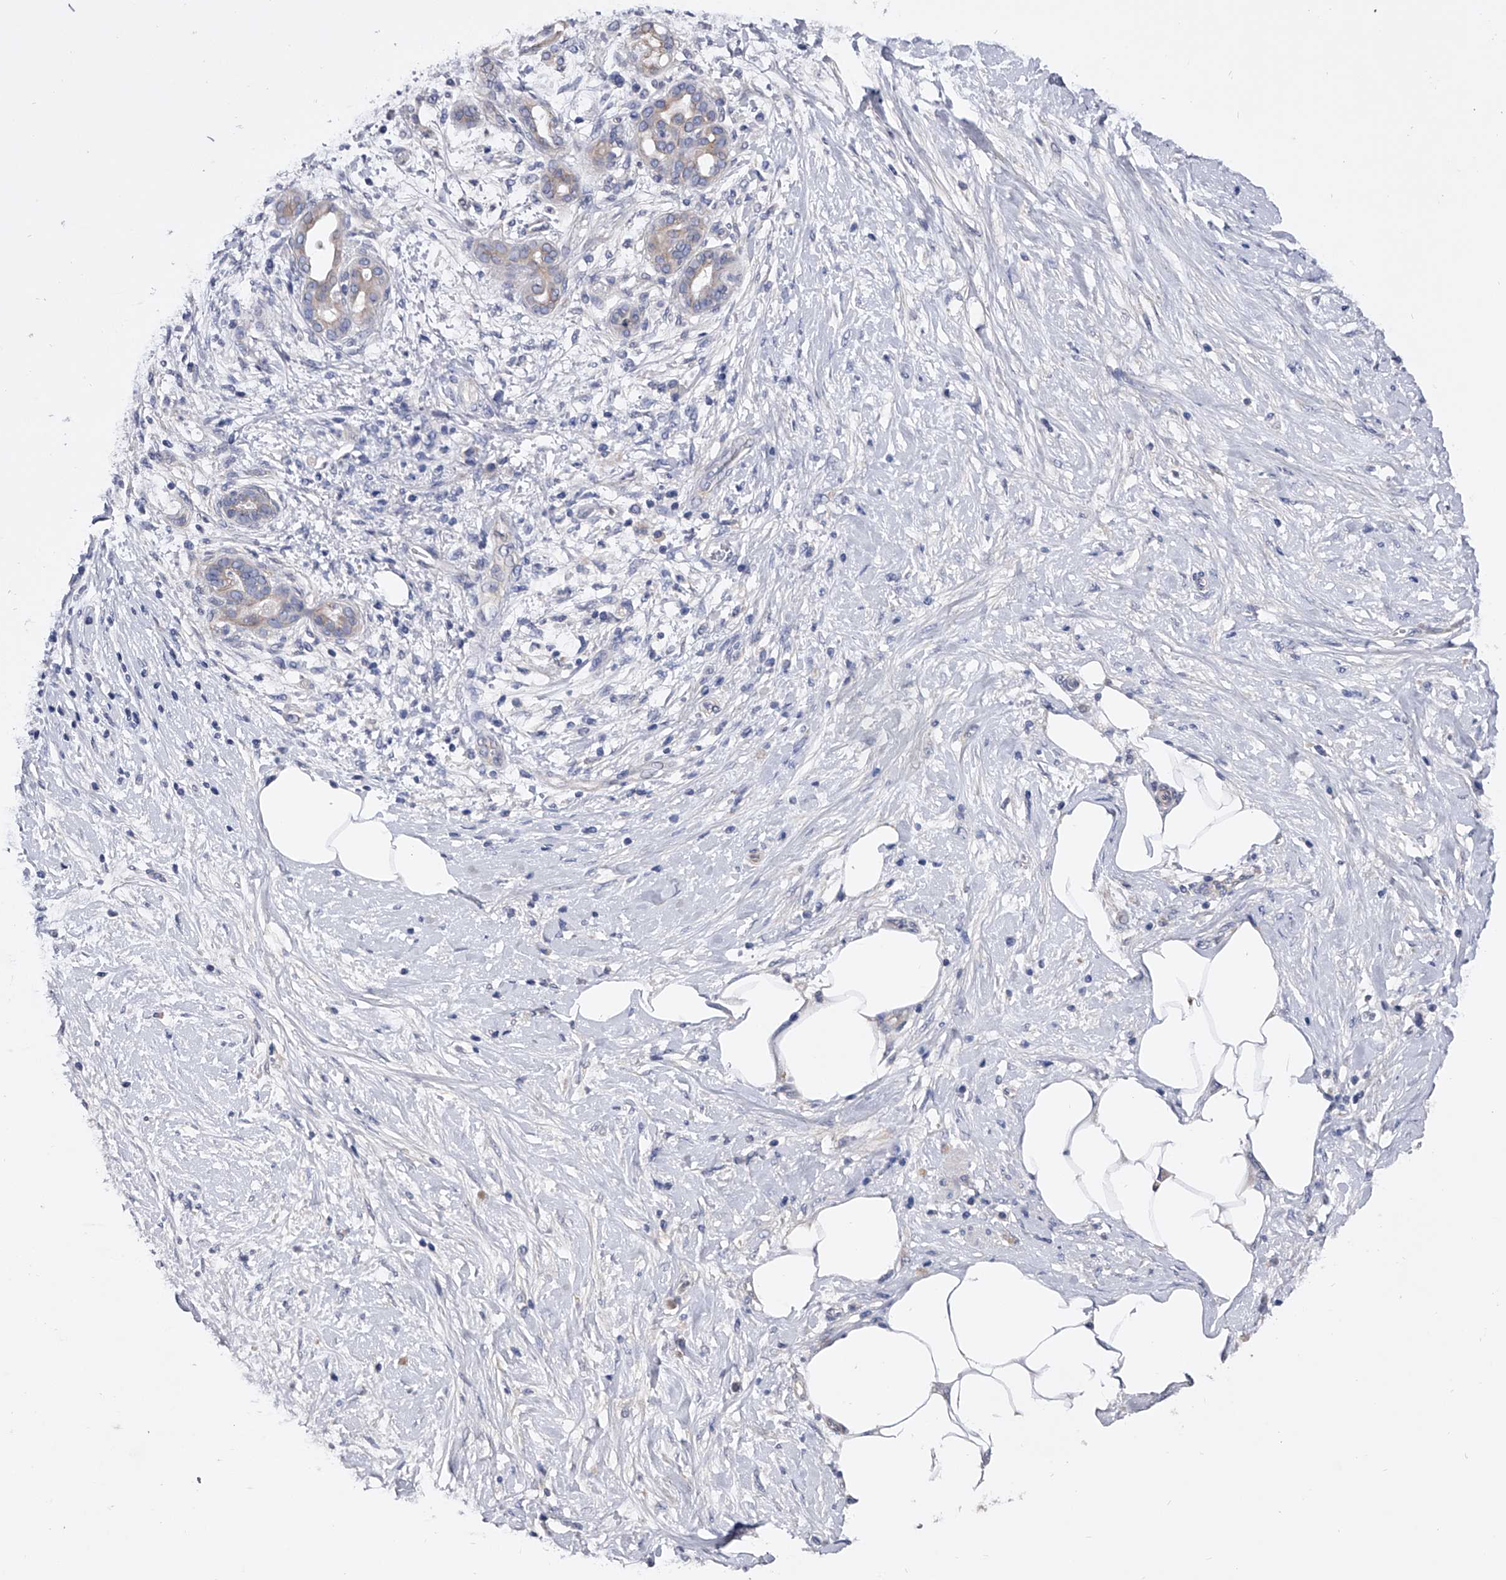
{"staining": {"intensity": "negative", "quantity": "none", "location": "none"}, "tissue": "pancreatic cancer", "cell_type": "Tumor cells", "image_type": "cancer", "snomed": [{"axis": "morphology", "description": "Adenocarcinoma, NOS"}, {"axis": "topography", "description": "Pancreas"}], "caption": "The image exhibits no significant positivity in tumor cells of pancreatic cancer (adenocarcinoma).", "gene": "EFCAB7", "patient": {"sex": "male", "age": 58}}